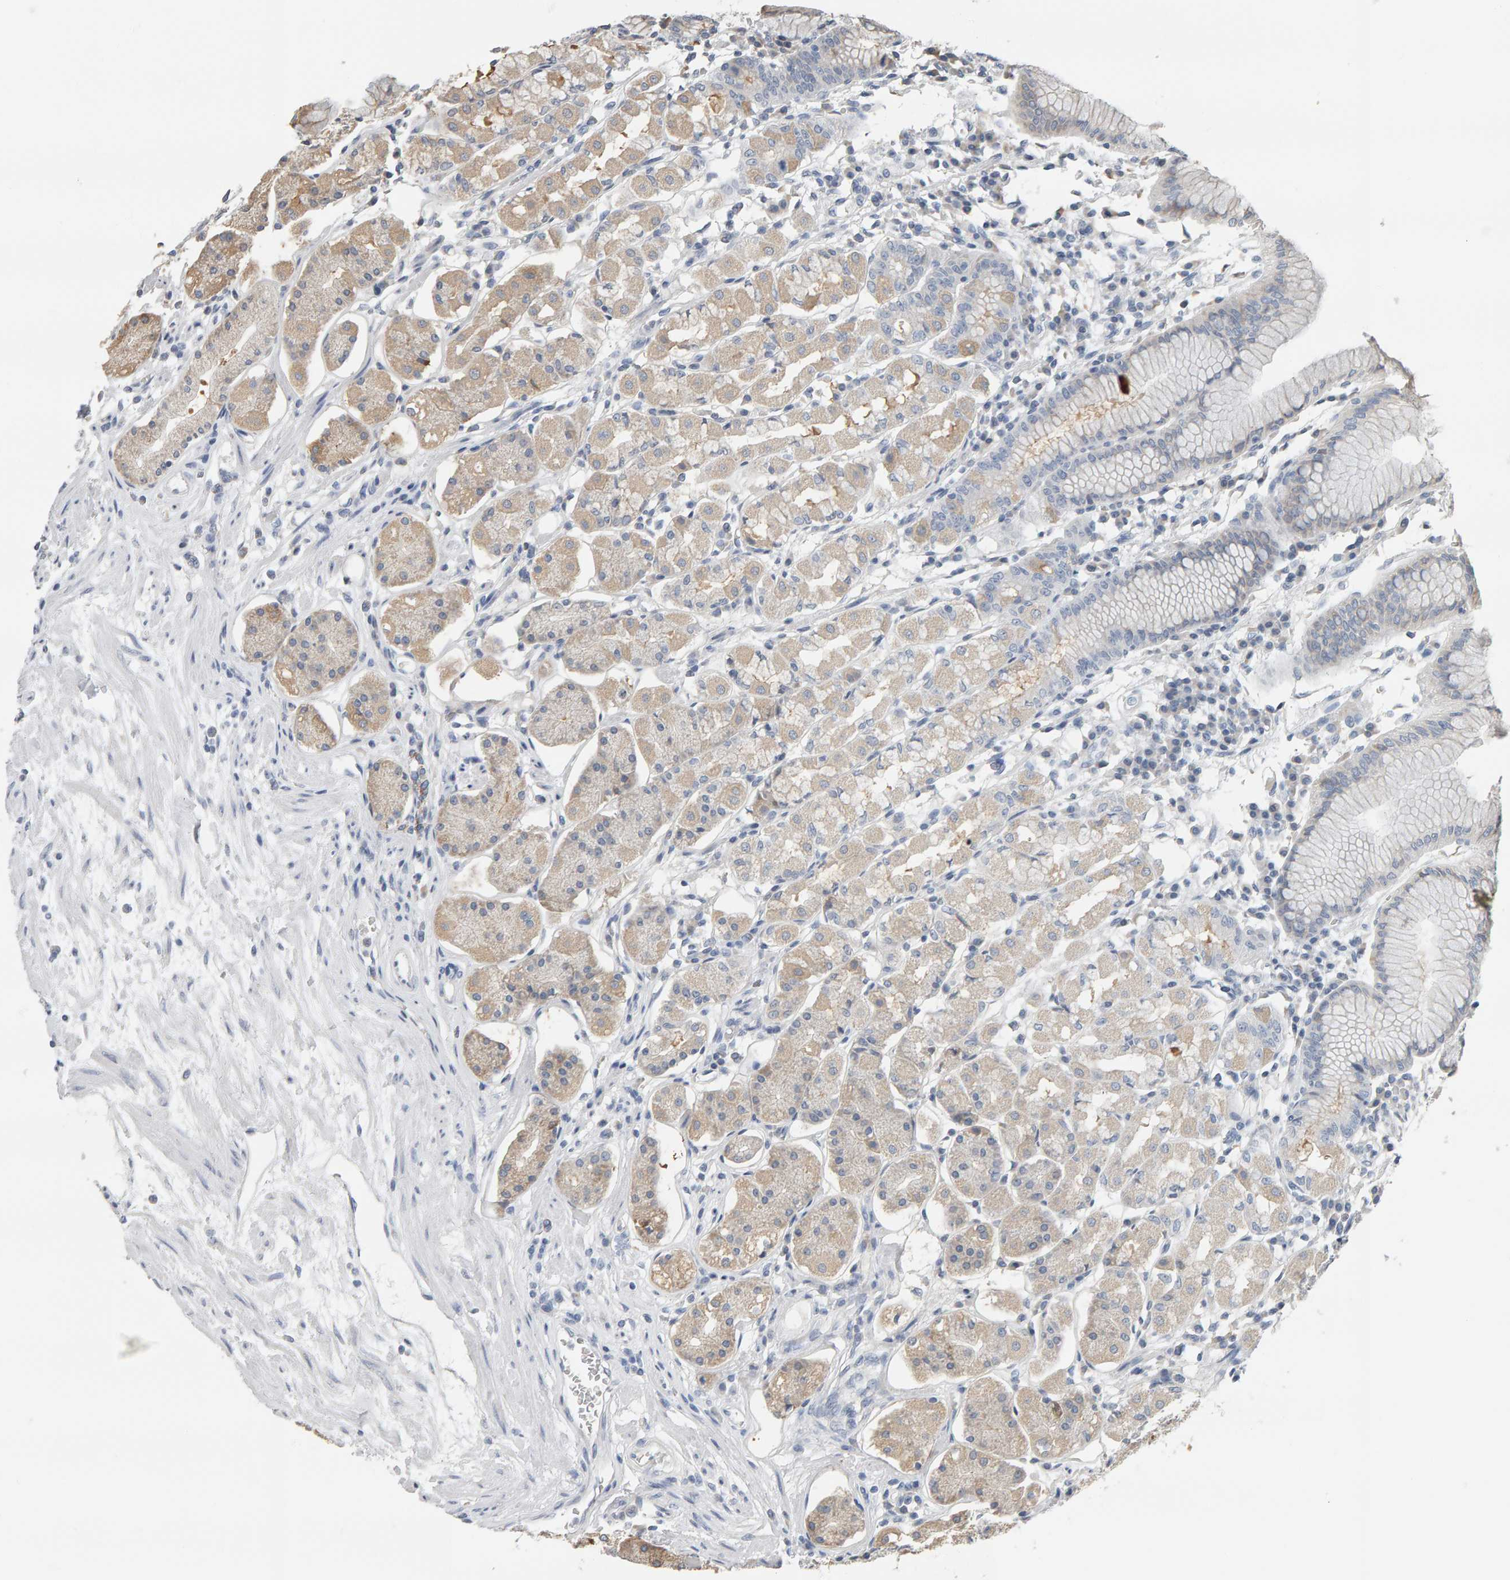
{"staining": {"intensity": "weak", "quantity": "25%-75%", "location": "cytoplasmic/membranous"}, "tissue": "stomach", "cell_type": "Glandular cells", "image_type": "normal", "snomed": [{"axis": "morphology", "description": "Normal tissue, NOS"}, {"axis": "topography", "description": "Stomach"}, {"axis": "topography", "description": "Stomach, lower"}], "caption": "Weak cytoplasmic/membranous positivity for a protein is seen in about 25%-75% of glandular cells of normal stomach using immunohistochemistry (IHC).", "gene": "ADHFE1", "patient": {"sex": "female", "age": 56}}